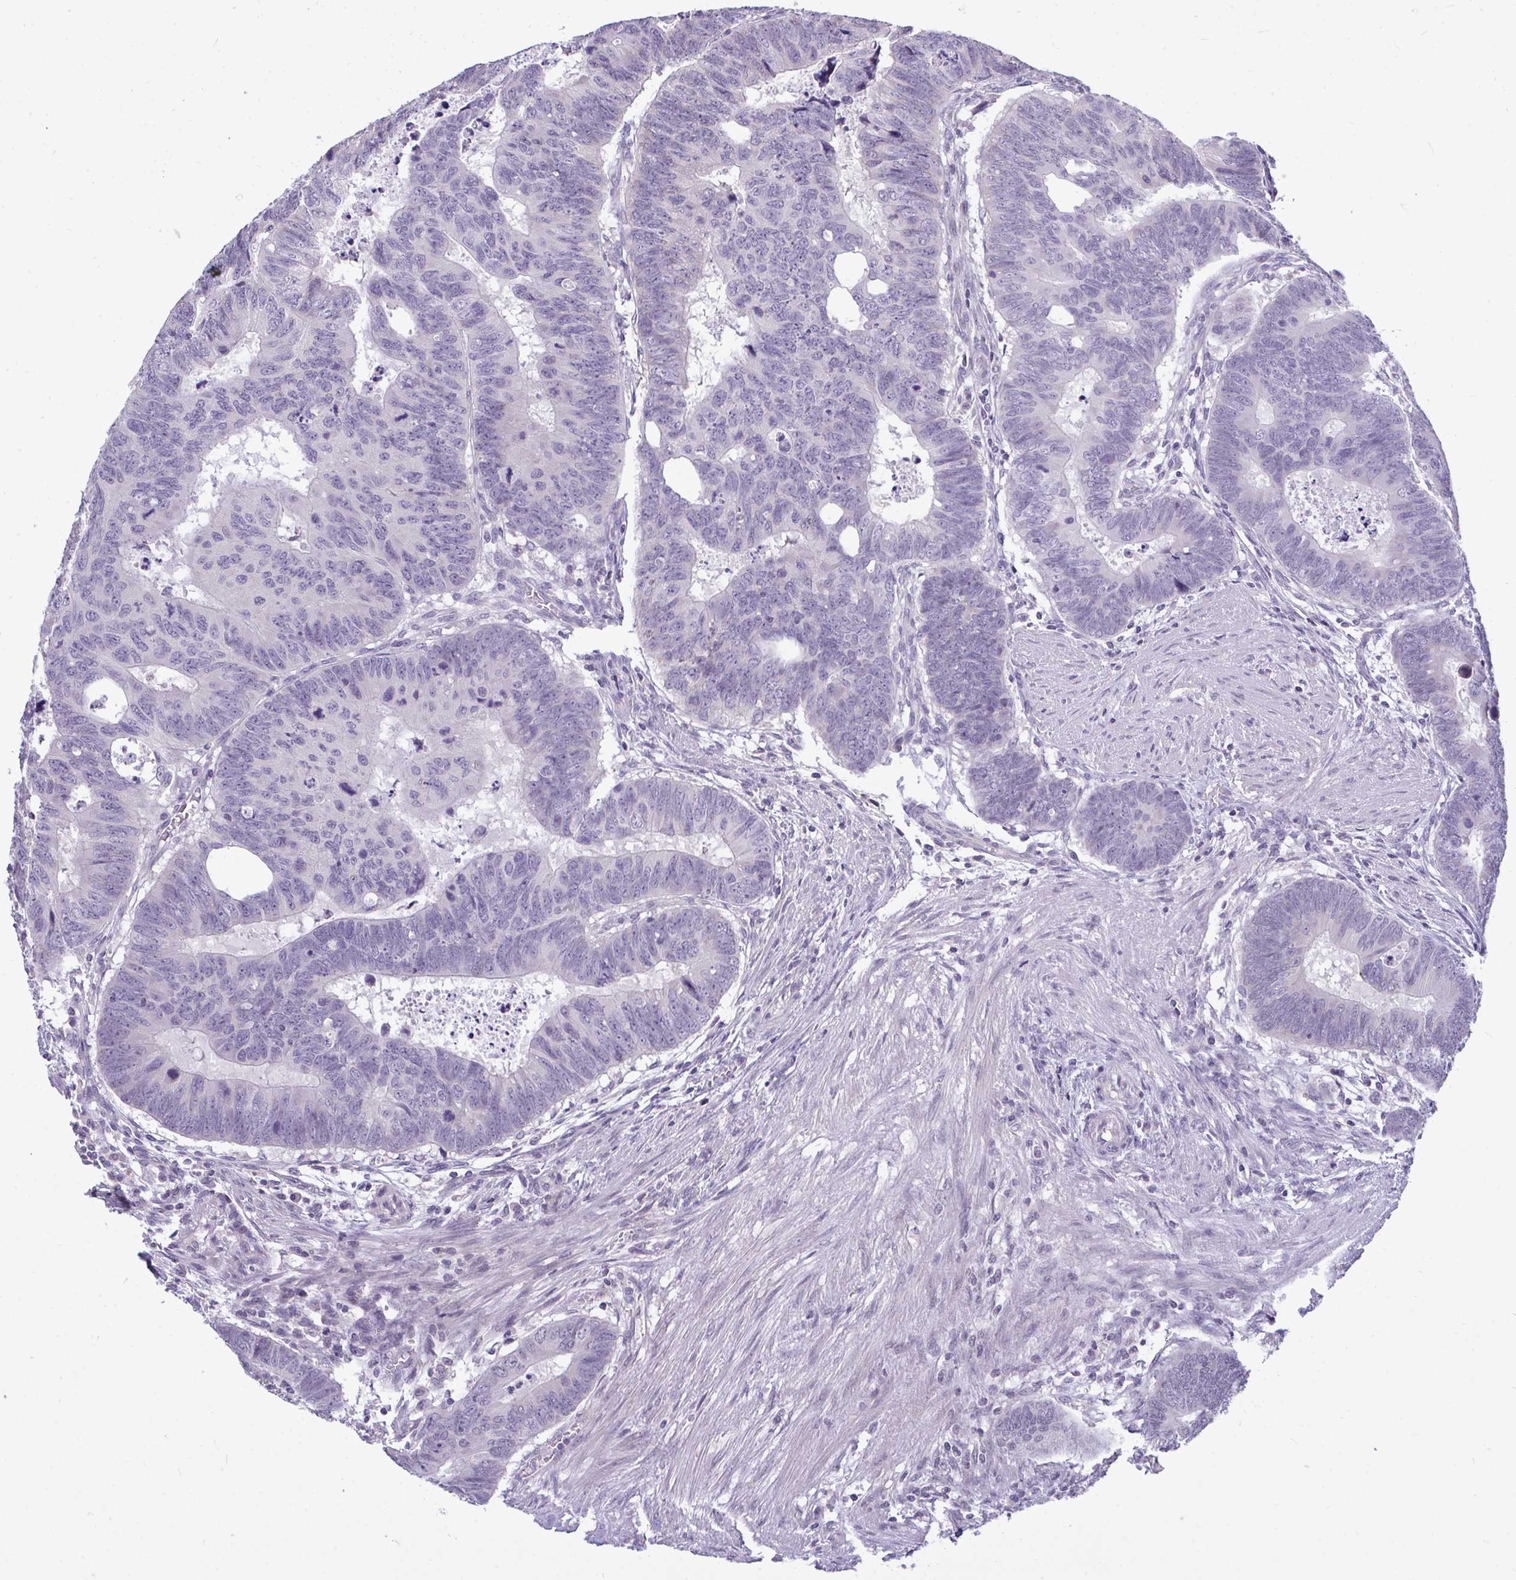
{"staining": {"intensity": "negative", "quantity": "none", "location": "none"}, "tissue": "colorectal cancer", "cell_type": "Tumor cells", "image_type": "cancer", "snomed": [{"axis": "morphology", "description": "Adenocarcinoma, NOS"}, {"axis": "topography", "description": "Colon"}], "caption": "There is no significant staining in tumor cells of colorectal cancer.", "gene": "PIGK", "patient": {"sex": "male", "age": 62}}